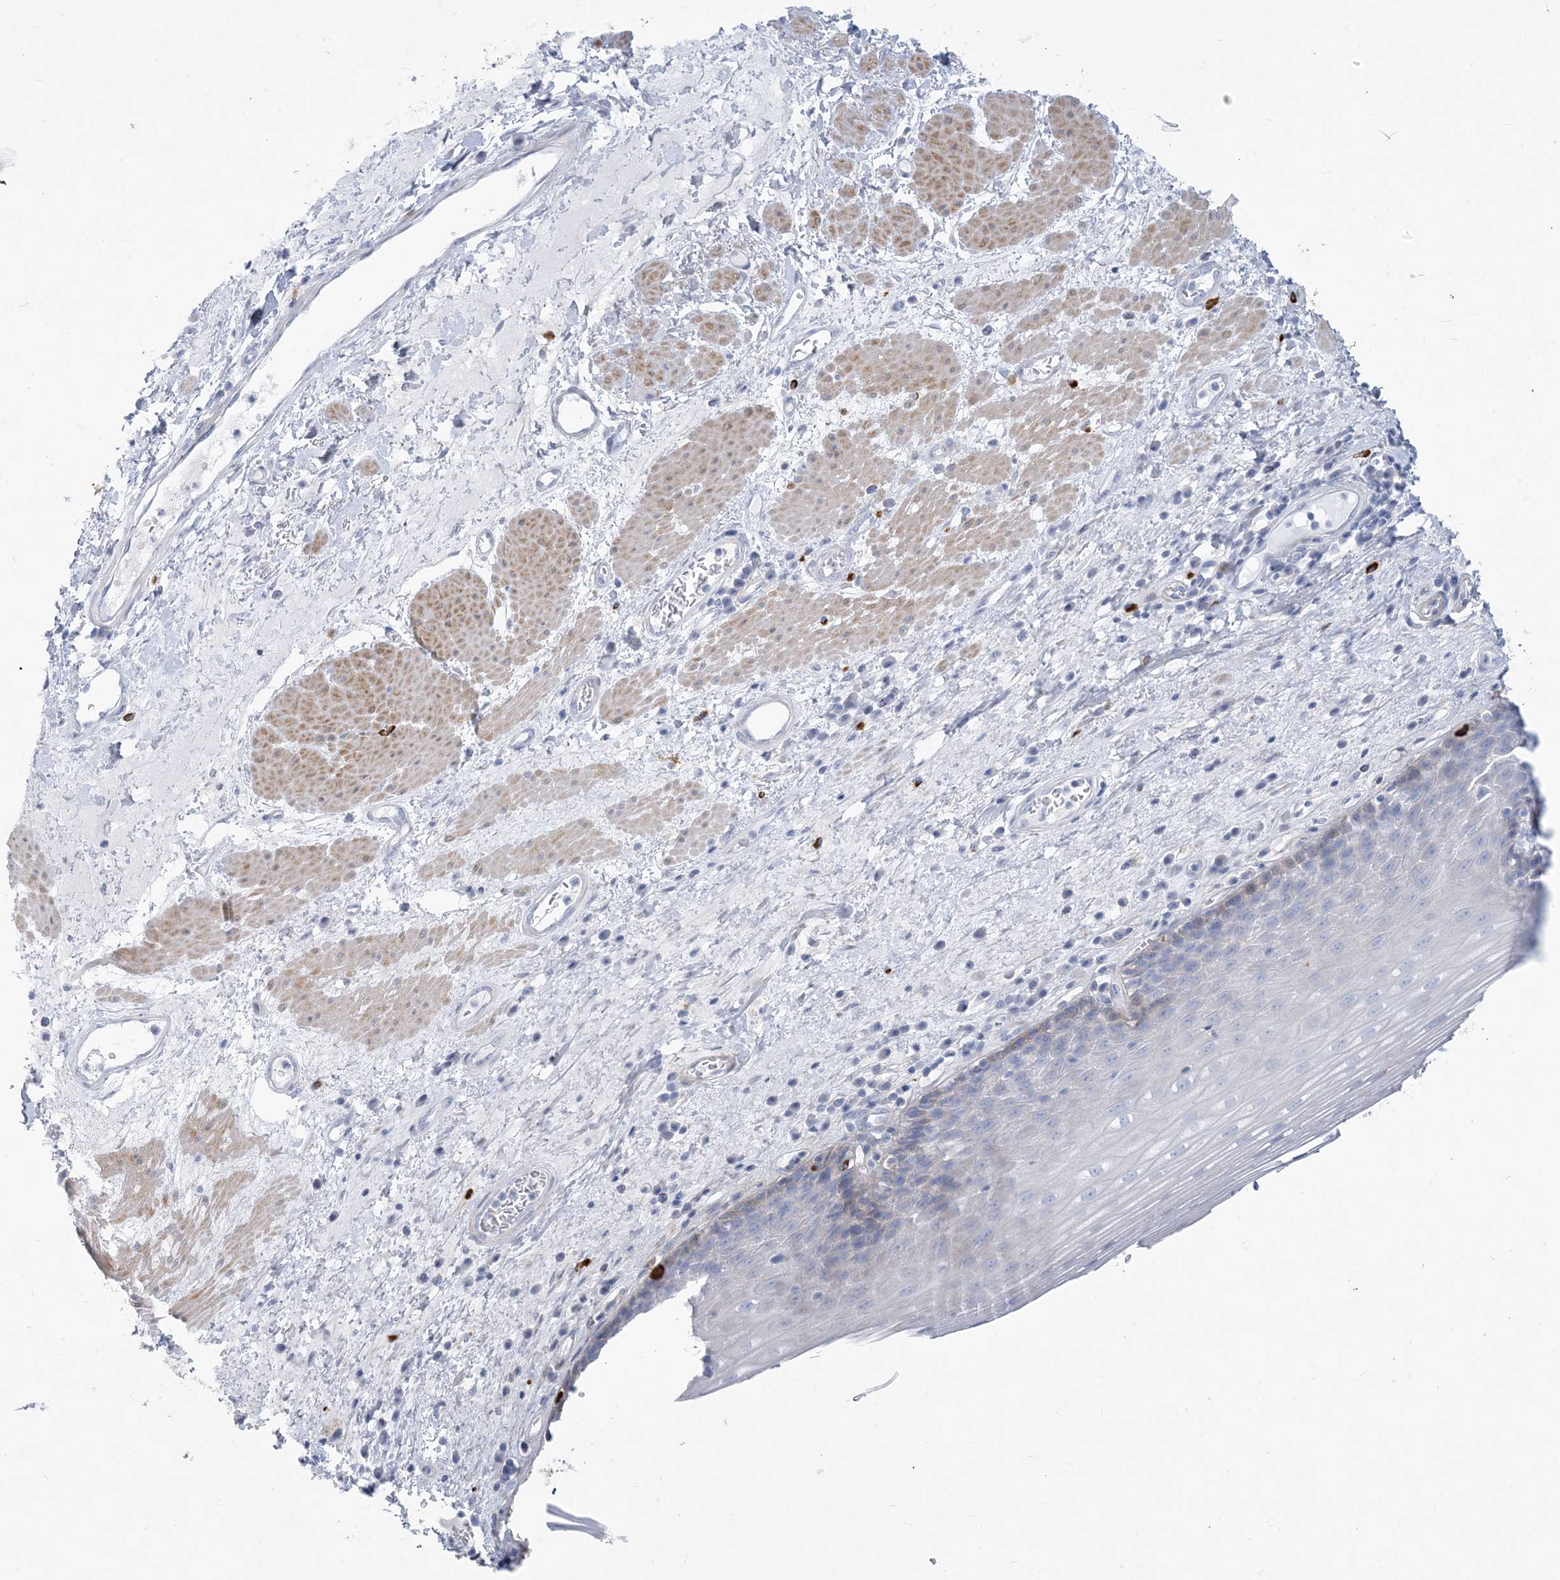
{"staining": {"intensity": "negative", "quantity": "none", "location": "none"}, "tissue": "esophagus", "cell_type": "Squamous epithelial cells", "image_type": "normal", "snomed": [{"axis": "morphology", "description": "Normal tissue, NOS"}, {"axis": "topography", "description": "Esophagus"}], "caption": "This micrograph is of unremarkable esophagus stained with immunohistochemistry to label a protein in brown with the nuclei are counter-stained blue. There is no positivity in squamous epithelial cells.", "gene": "MOXD1", "patient": {"sex": "male", "age": 62}}